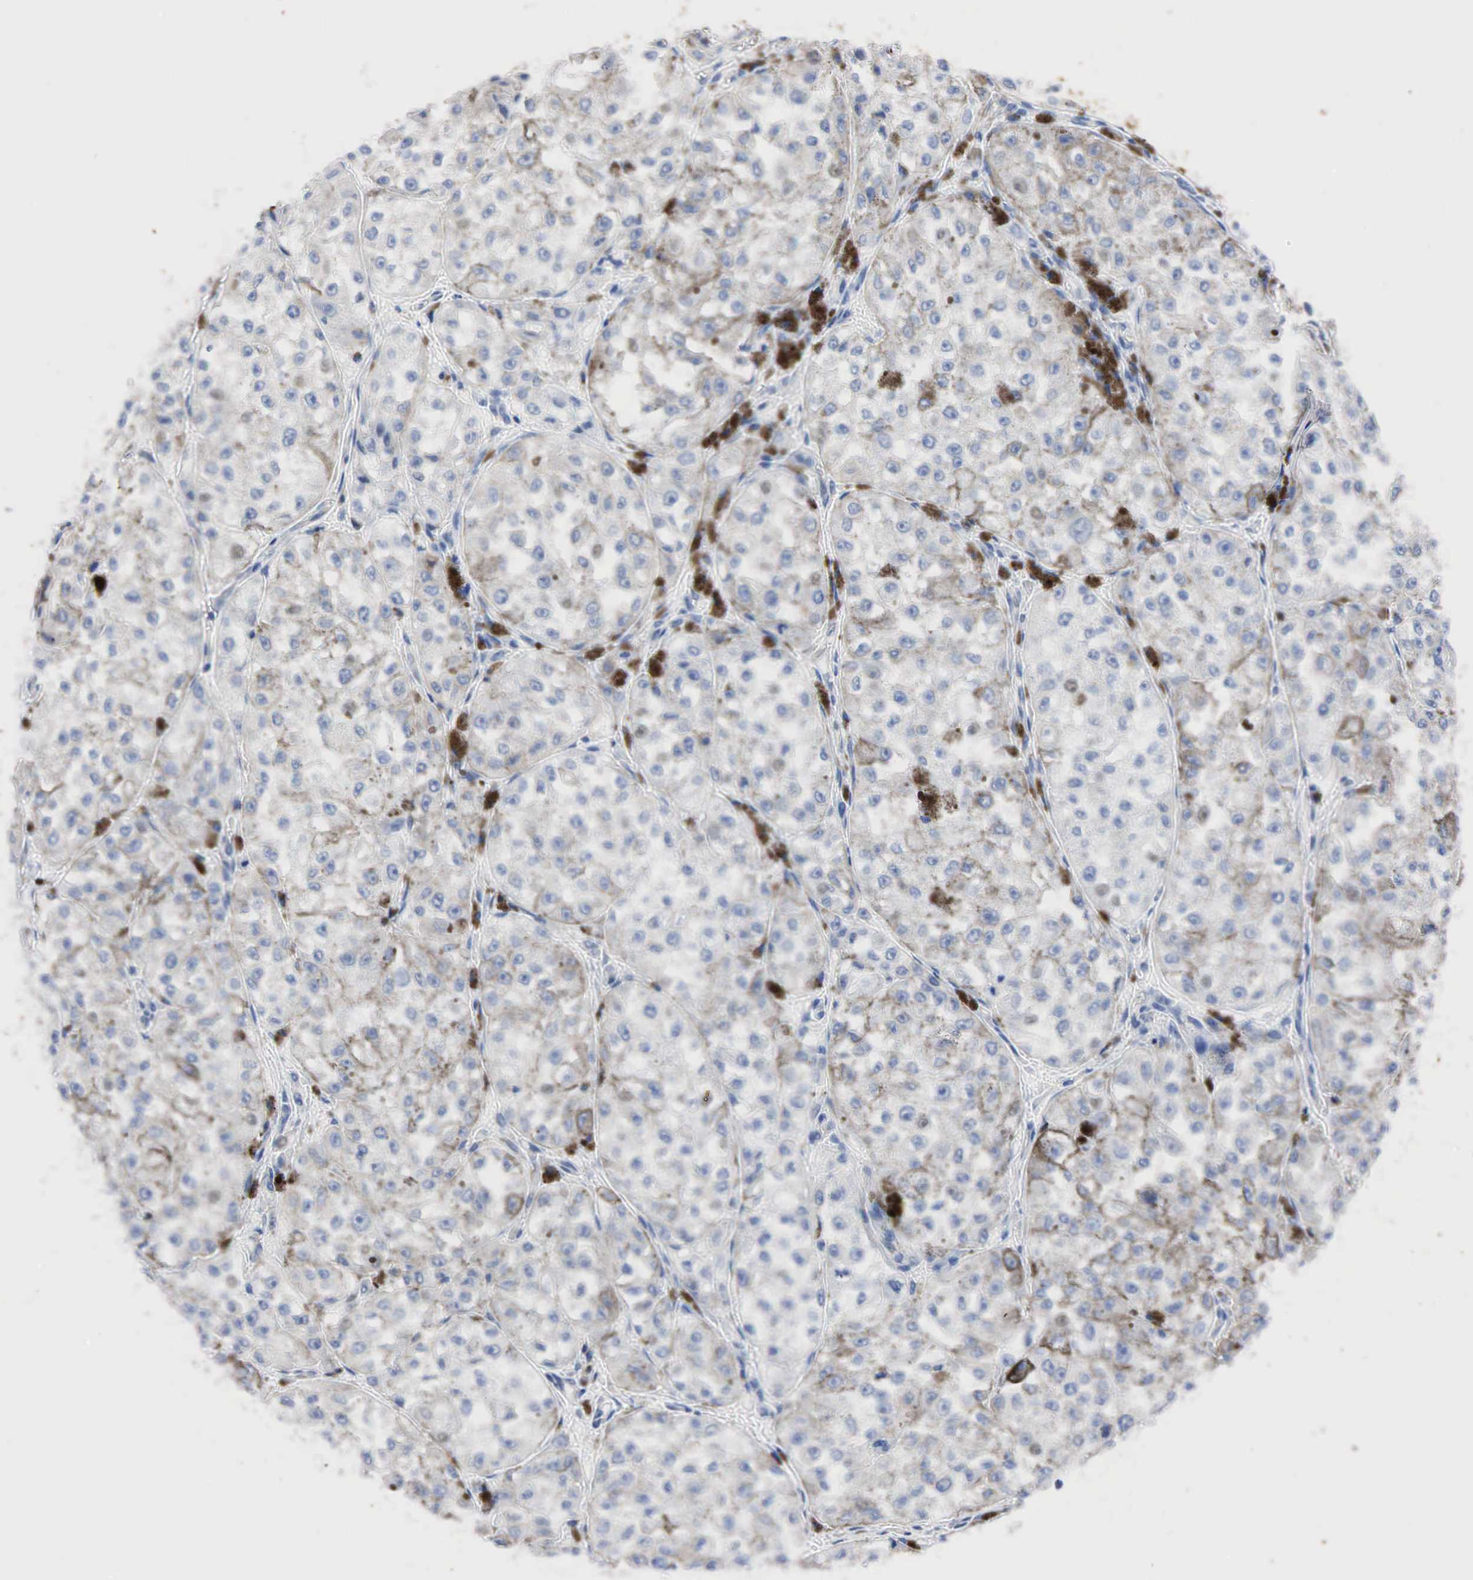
{"staining": {"intensity": "negative", "quantity": "none", "location": "none"}, "tissue": "melanoma", "cell_type": "Tumor cells", "image_type": "cancer", "snomed": [{"axis": "morphology", "description": "Malignant melanoma, NOS"}, {"axis": "topography", "description": "Skin"}], "caption": "Tumor cells show no significant protein staining in melanoma.", "gene": "PGR", "patient": {"sex": "male", "age": 67}}